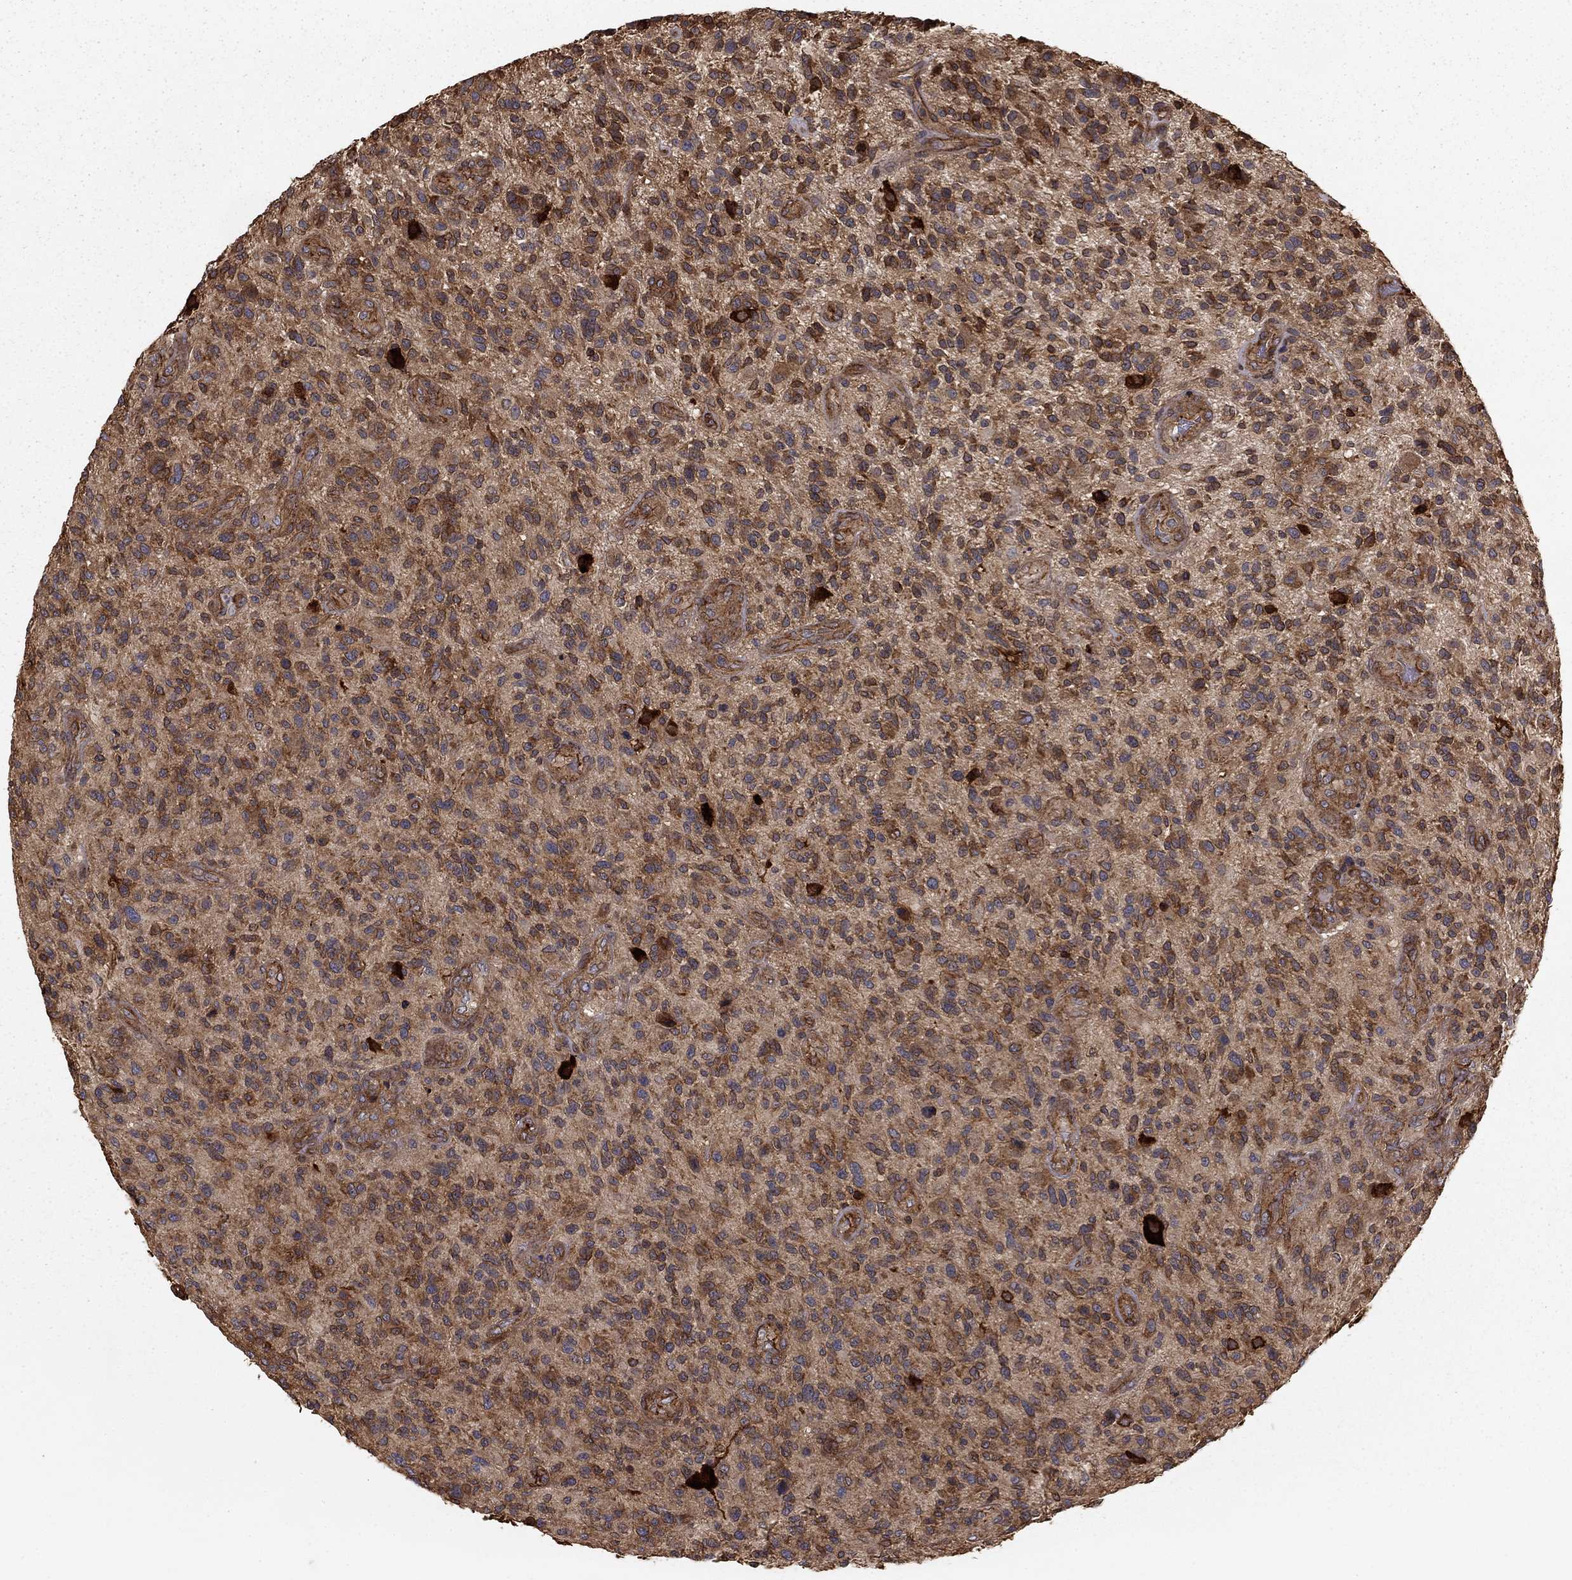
{"staining": {"intensity": "moderate", "quantity": ">75%", "location": "cytoplasmic/membranous"}, "tissue": "glioma", "cell_type": "Tumor cells", "image_type": "cancer", "snomed": [{"axis": "morphology", "description": "Glioma, malignant, High grade"}, {"axis": "topography", "description": "Brain"}], "caption": "Tumor cells exhibit medium levels of moderate cytoplasmic/membranous positivity in approximately >75% of cells in human malignant high-grade glioma. Using DAB (brown) and hematoxylin (blue) stains, captured at high magnification using brightfield microscopy.", "gene": "HABP4", "patient": {"sex": "male", "age": 47}}